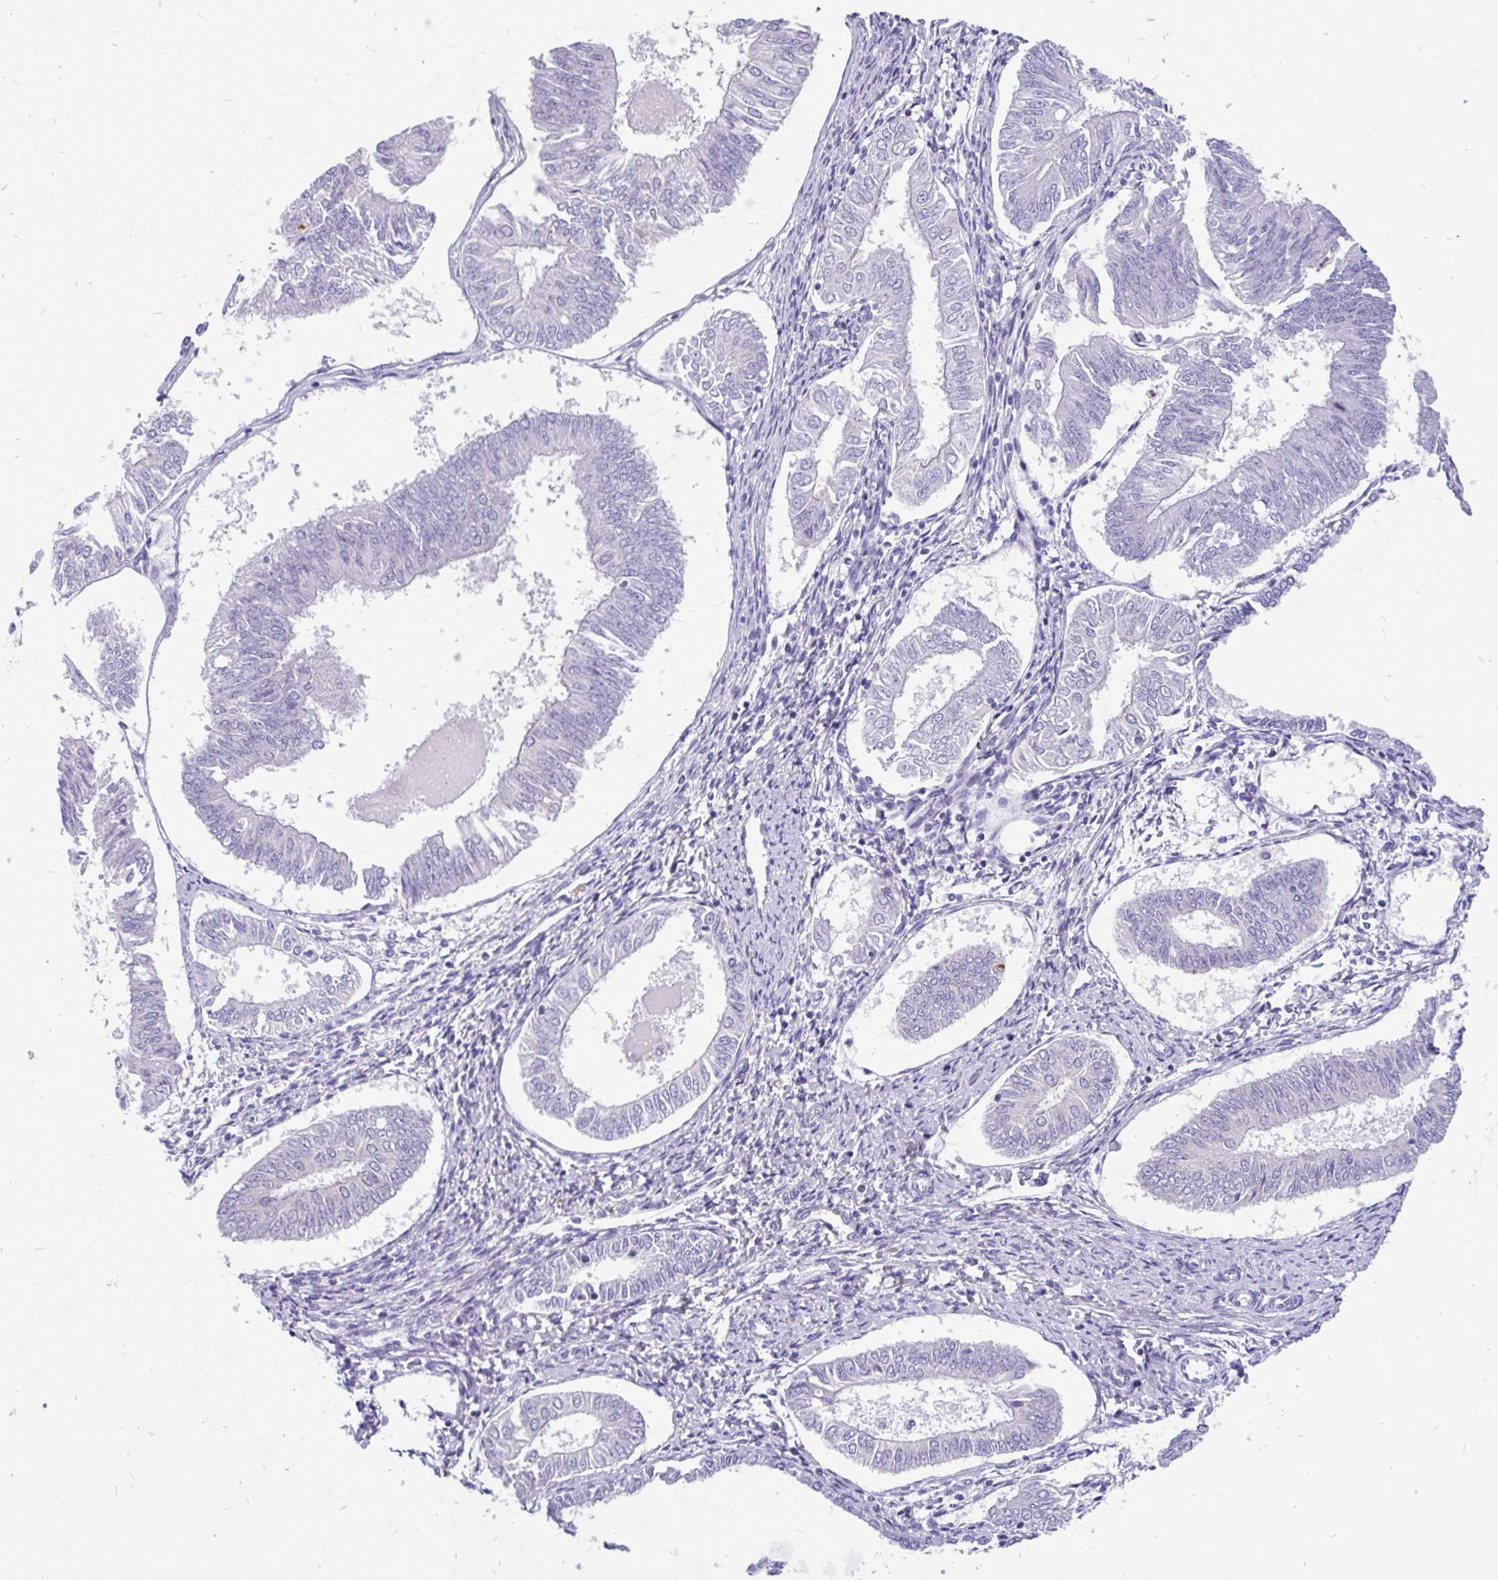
{"staining": {"intensity": "negative", "quantity": "none", "location": "none"}, "tissue": "endometrial cancer", "cell_type": "Tumor cells", "image_type": "cancer", "snomed": [{"axis": "morphology", "description": "Adenocarcinoma, NOS"}, {"axis": "topography", "description": "Endometrium"}], "caption": "Human endometrial cancer stained for a protein using IHC displays no positivity in tumor cells.", "gene": "KIAA2013", "patient": {"sex": "female", "age": 58}}